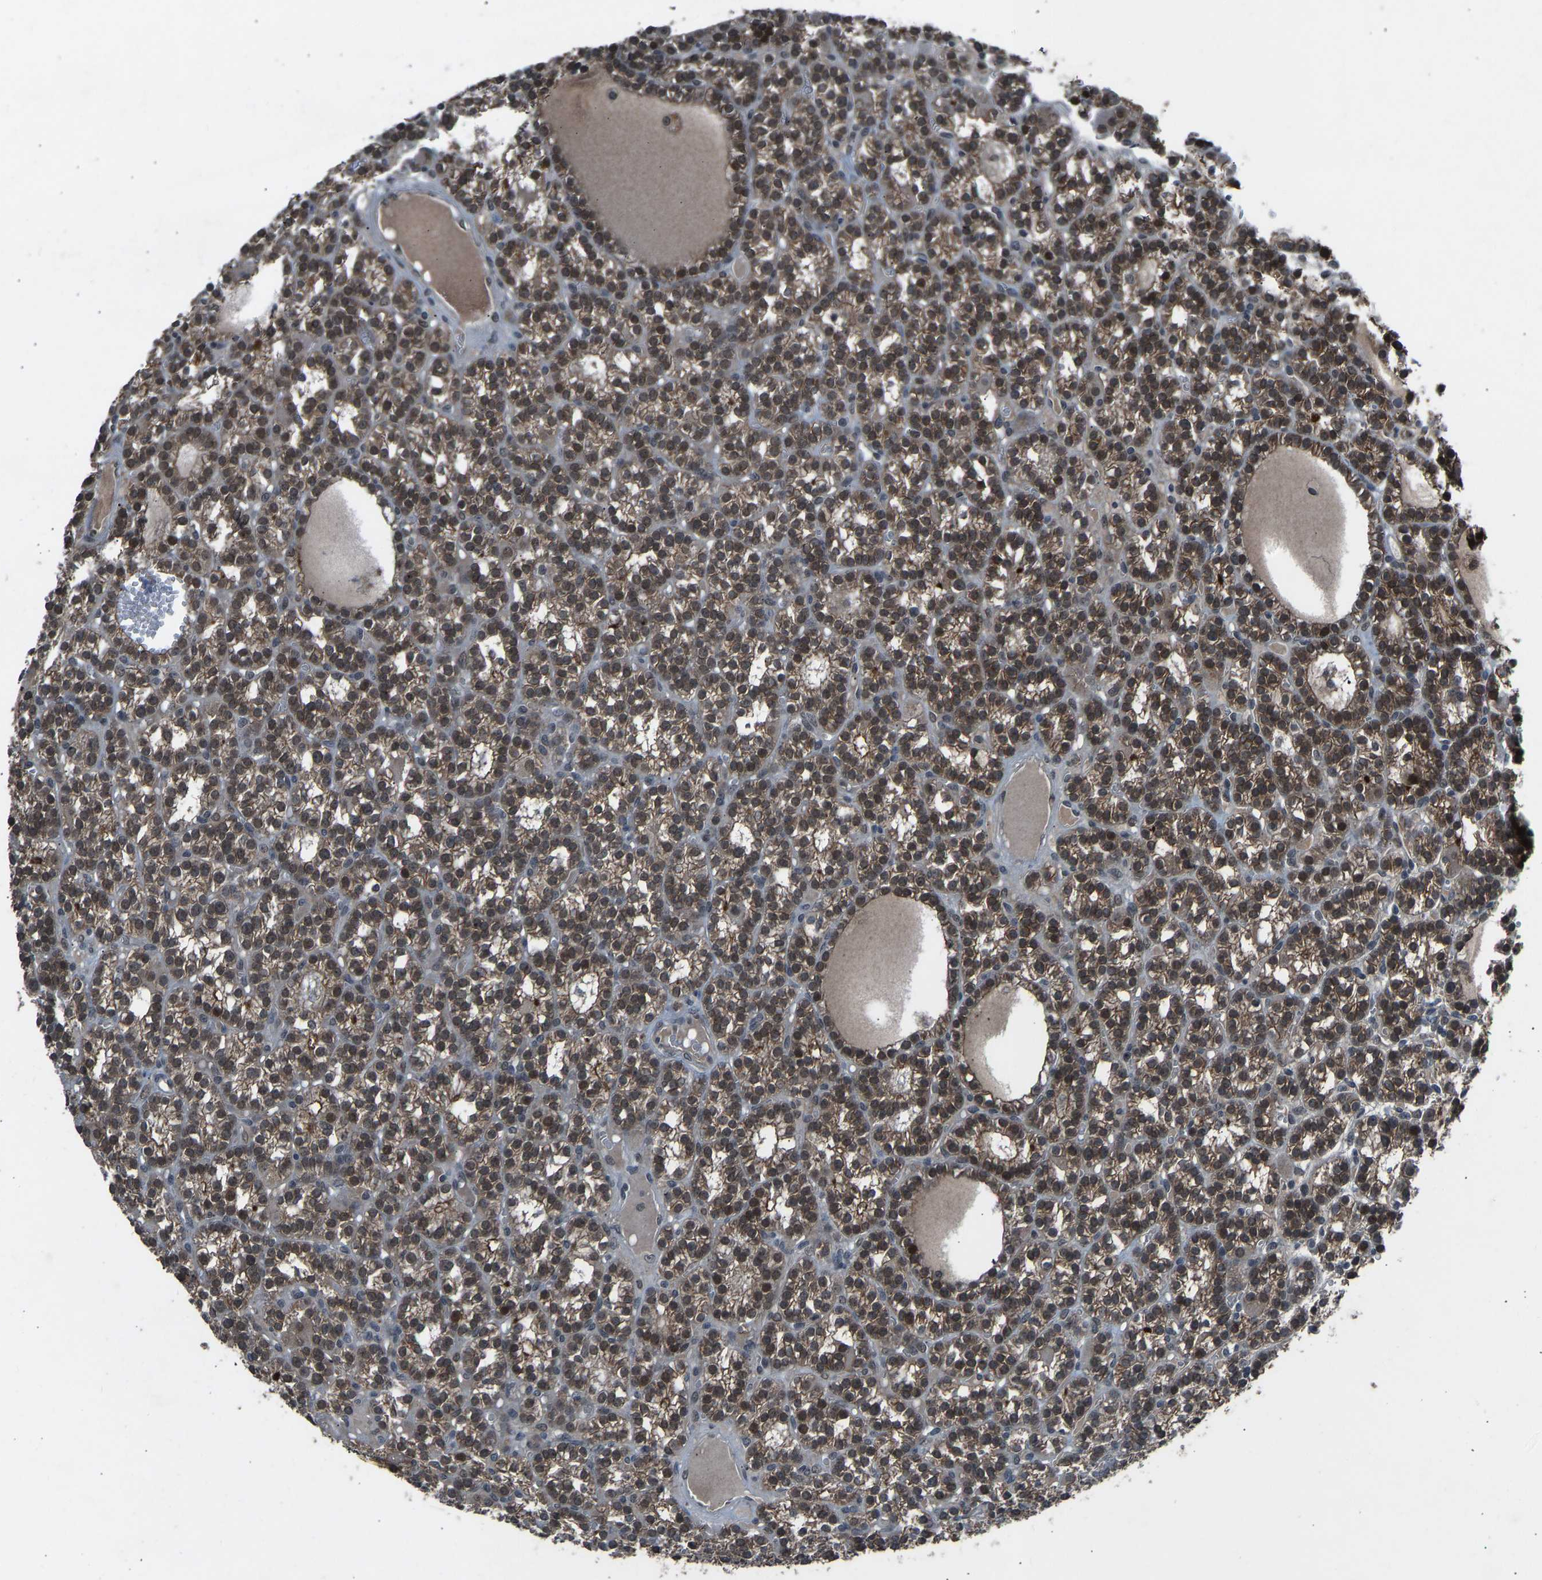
{"staining": {"intensity": "strong", "quantity": ">75%", "location": "cytoplasmic/membranous,nuclear"}, "tissue": "parathyroid gland", "cell_type": "Glandular cells", "image_type": "normal", "snomed": [{"axis": "morphology", "description": "Normal tissue, NOS"}, {"axis": "morphology", "description": "Adenoma, NOS"}, {"axis": "topography", "description": "Parathyroid gland"}], "caption": "Parathyroid gland stained with immunohistochemistry reveals strong cytoplasmic/membranous,nuclear expression in about >75% of glandular cells. The staining is performed using DAB brown chromogen to label protein expression. The nuclei are counter-stained blue using hematoxylin.", "gene": "SLC43A1", "patient": {"sex": "female", "age": 58}}